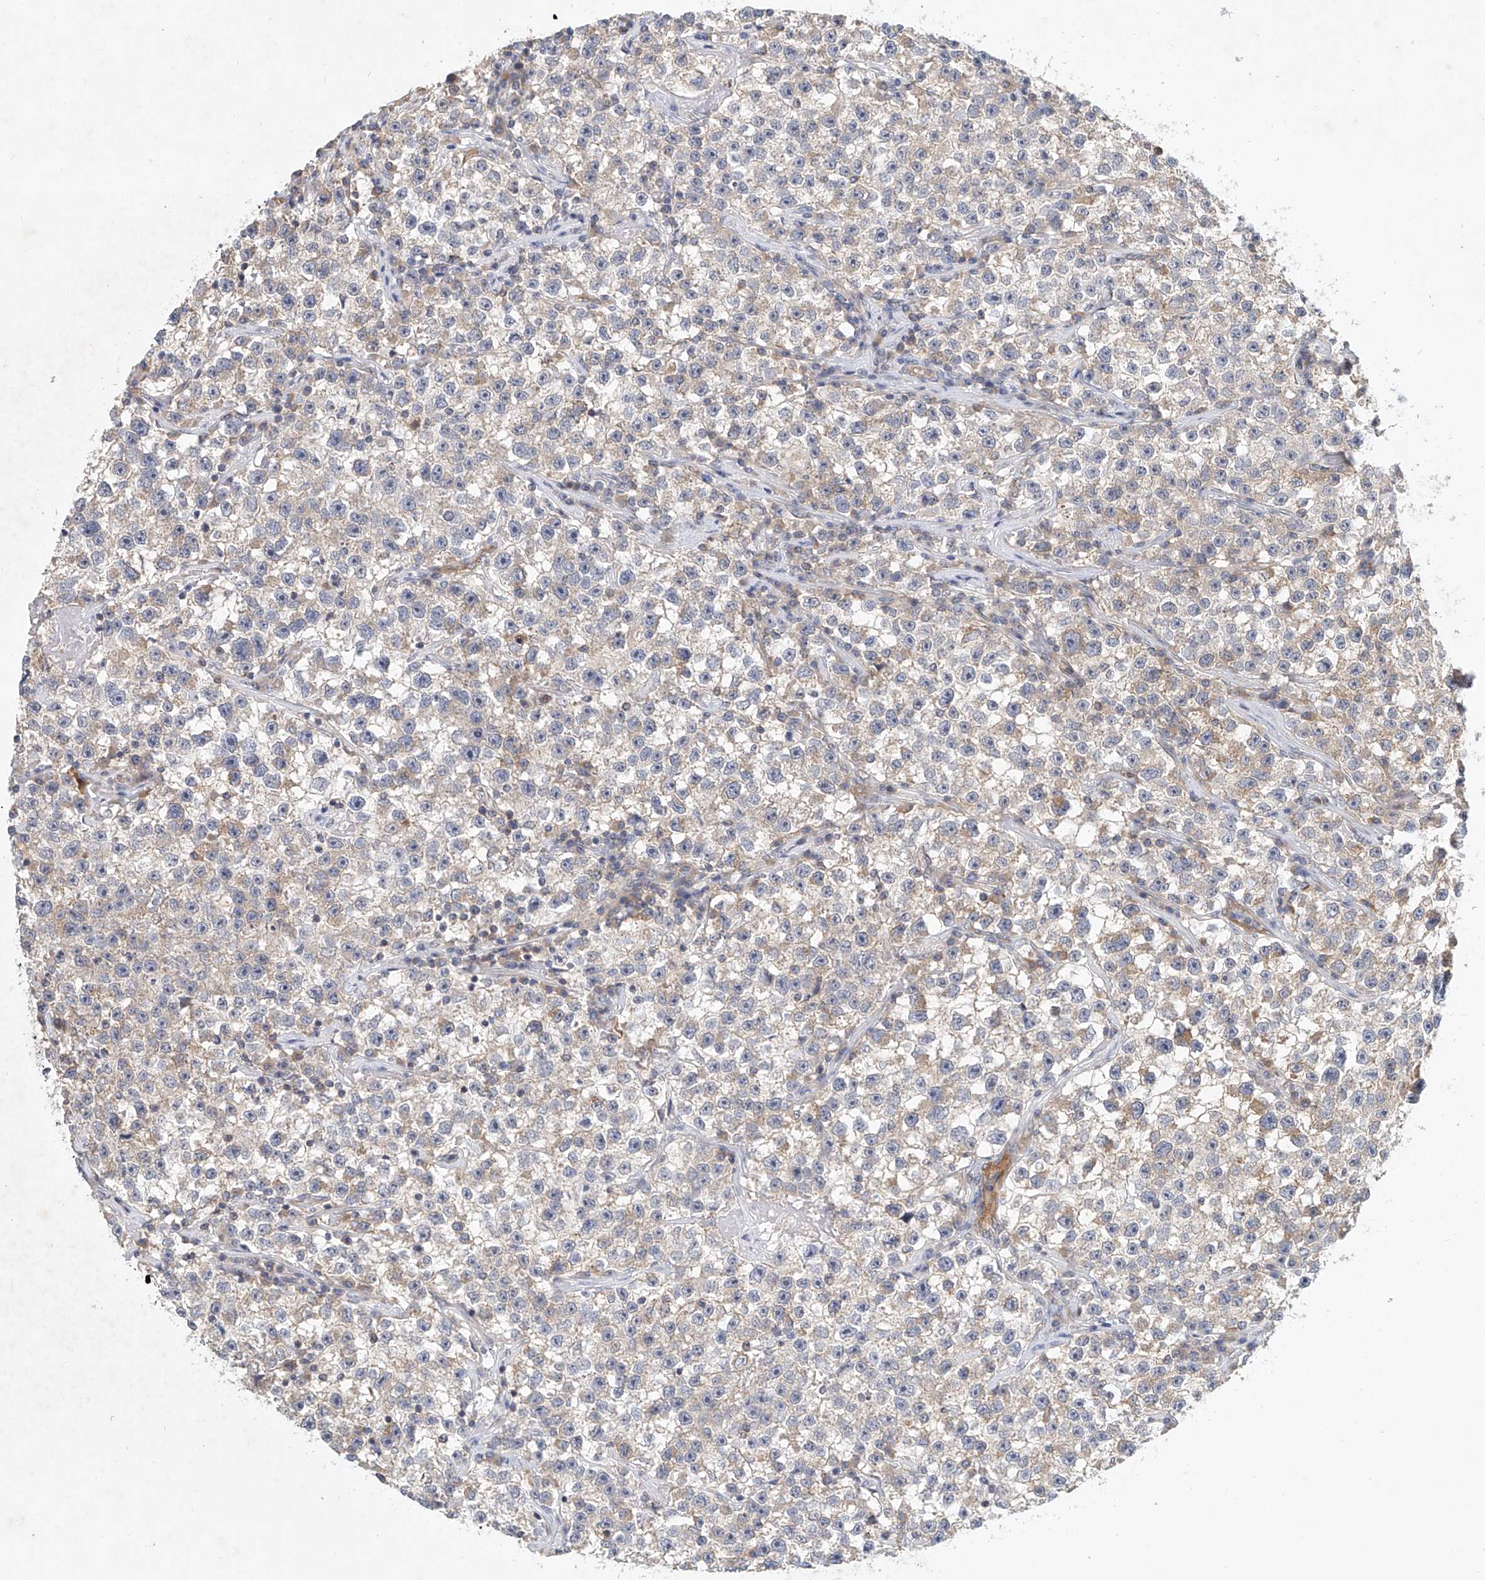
{"staining": {"intensity": "moderate", "quantity": "25%-75%", "location": "cytoplasmic/membranous"}, "tissue": "testis cancer", "cell_type": "Tumor cells", "image_type": "cancer", "snomed": [{"axis": "morphology", "description": "Seminoma, NOS"}, {"axis": "topography", "description": "Testis"}], "caption": "Testis cancer stained with a protein marker reveals moderate staining in tumor cells.", "gene": "CARMIL1", "patient": {"sex": "male", "age": 22}}